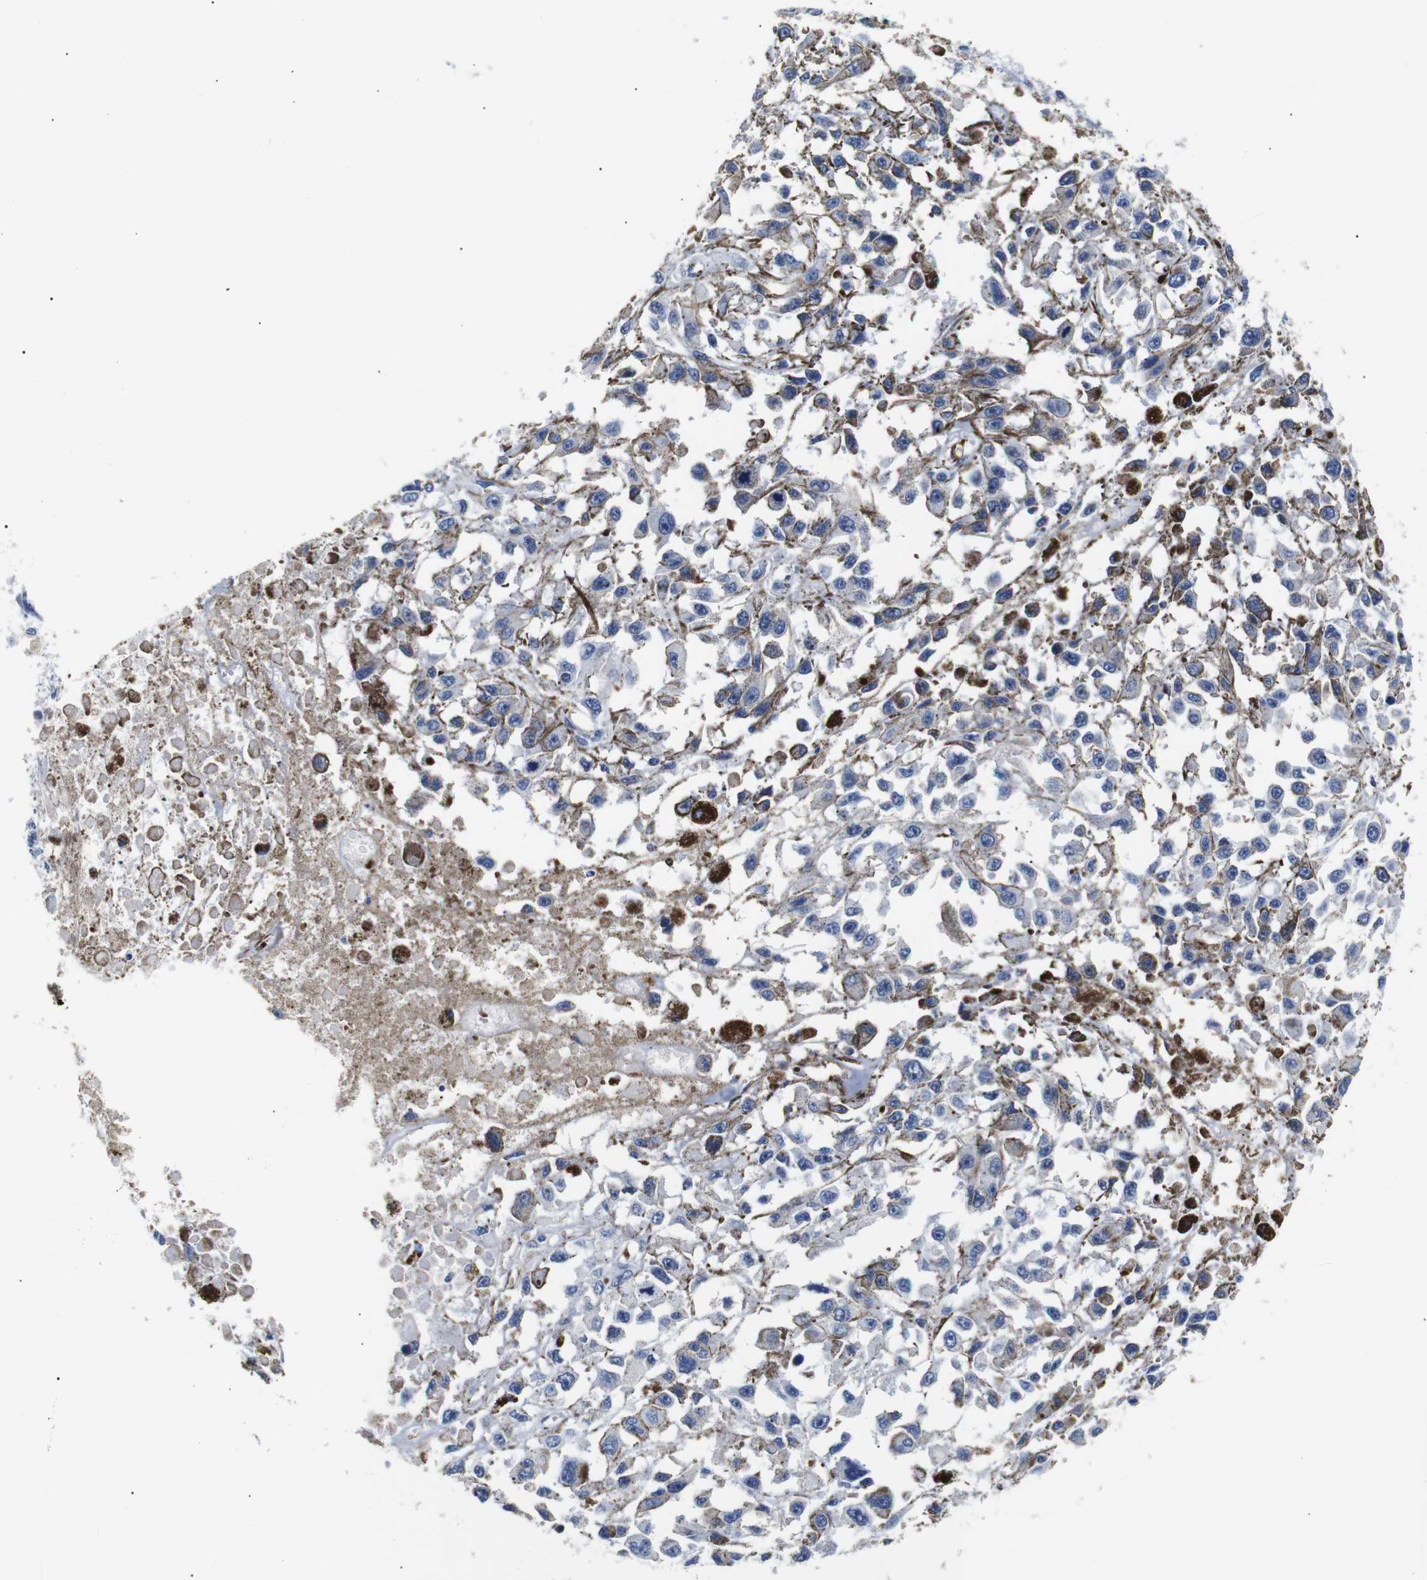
{"staining": {"intensity": "negative", "quantity": "none", "location": "none"}, "tissue": "melanoma", "cell_type": "Tumor cells", "image_type": "cancer", "snomed": [{"axis": "morphology", "description": "Malignant melanoma, Metastatic site"}, {"axis": "topography", "description": "Lymph node"}], "caption": "A micrograph of human malignant melanoma (metastatic site) is negative for staining in tumor cells. The staining was performed using DAB to visualize the protein expression in brown, while the nuclei were stained in blue with hematoxylin (Magnification: 20x).", "gene": "MUC4", "patient": {"sex": "male", "age": 59}}